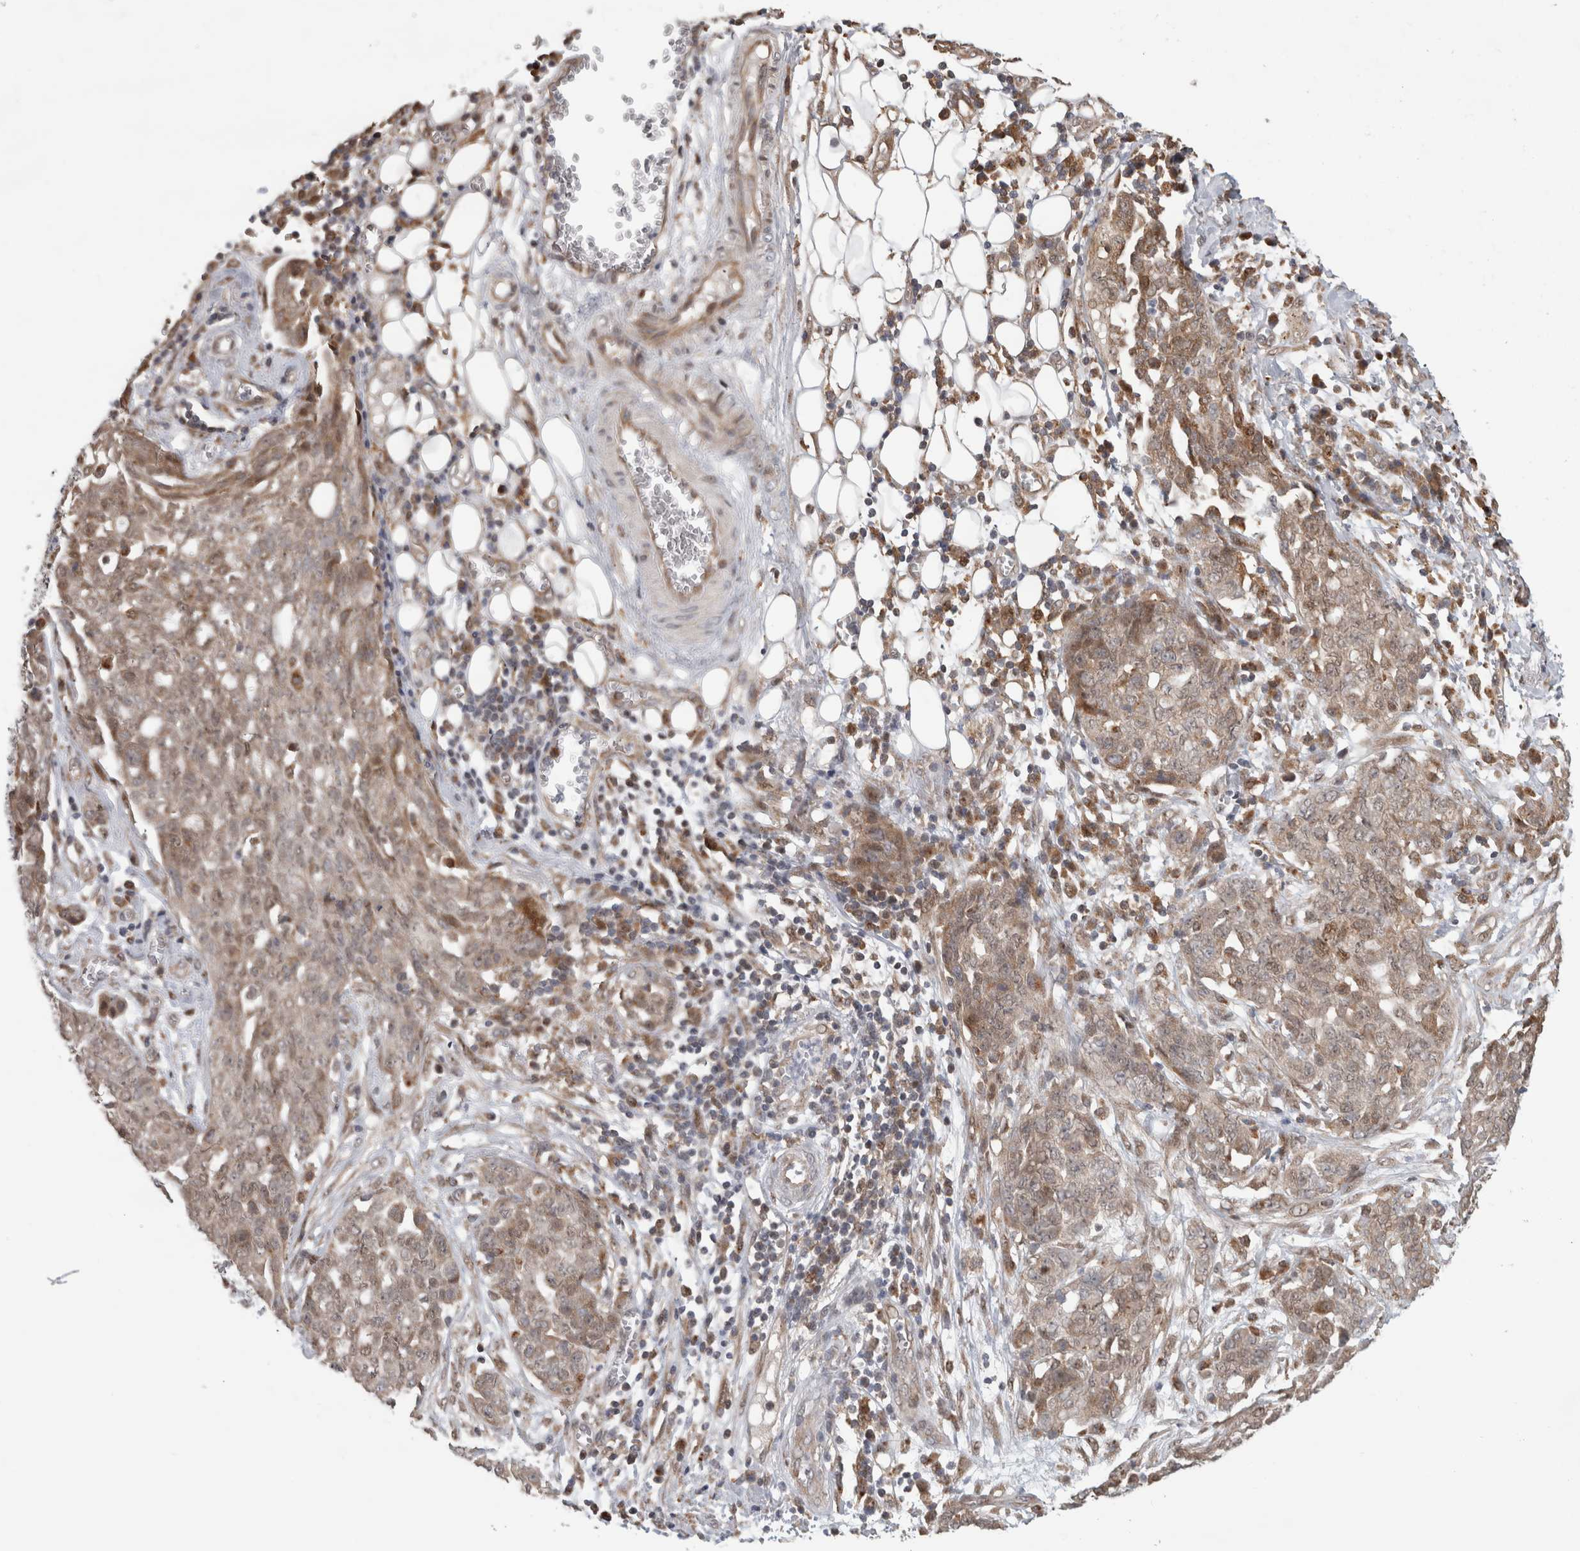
{"staining": {"intensity": "moderate", "quantity": ">75%", "location": "cytoplasmic/membranous,nuclear"}, "tissue": "ovarian cancer", "cell_type": "Tumor cells", "image_type": "cancer", "snomed": [{"axis": "morphology", "description": "Cystadenocarcinoma, serous, NOS"}, {"axis": "topography", "description": "Soft tissue"}, {"axis": "topography", "description": "Ovary"}], "caption": "IHC micrograph of human serous cystadenocarcinoma (ovarian) stained for a protein (brown), which displays medium levels of moderate cytoplasmic/membranous and nuclear expression in approximately >75% of tumor cells.", "gene": "NAB2", "patient": {"sex": "female", "age": 57}}